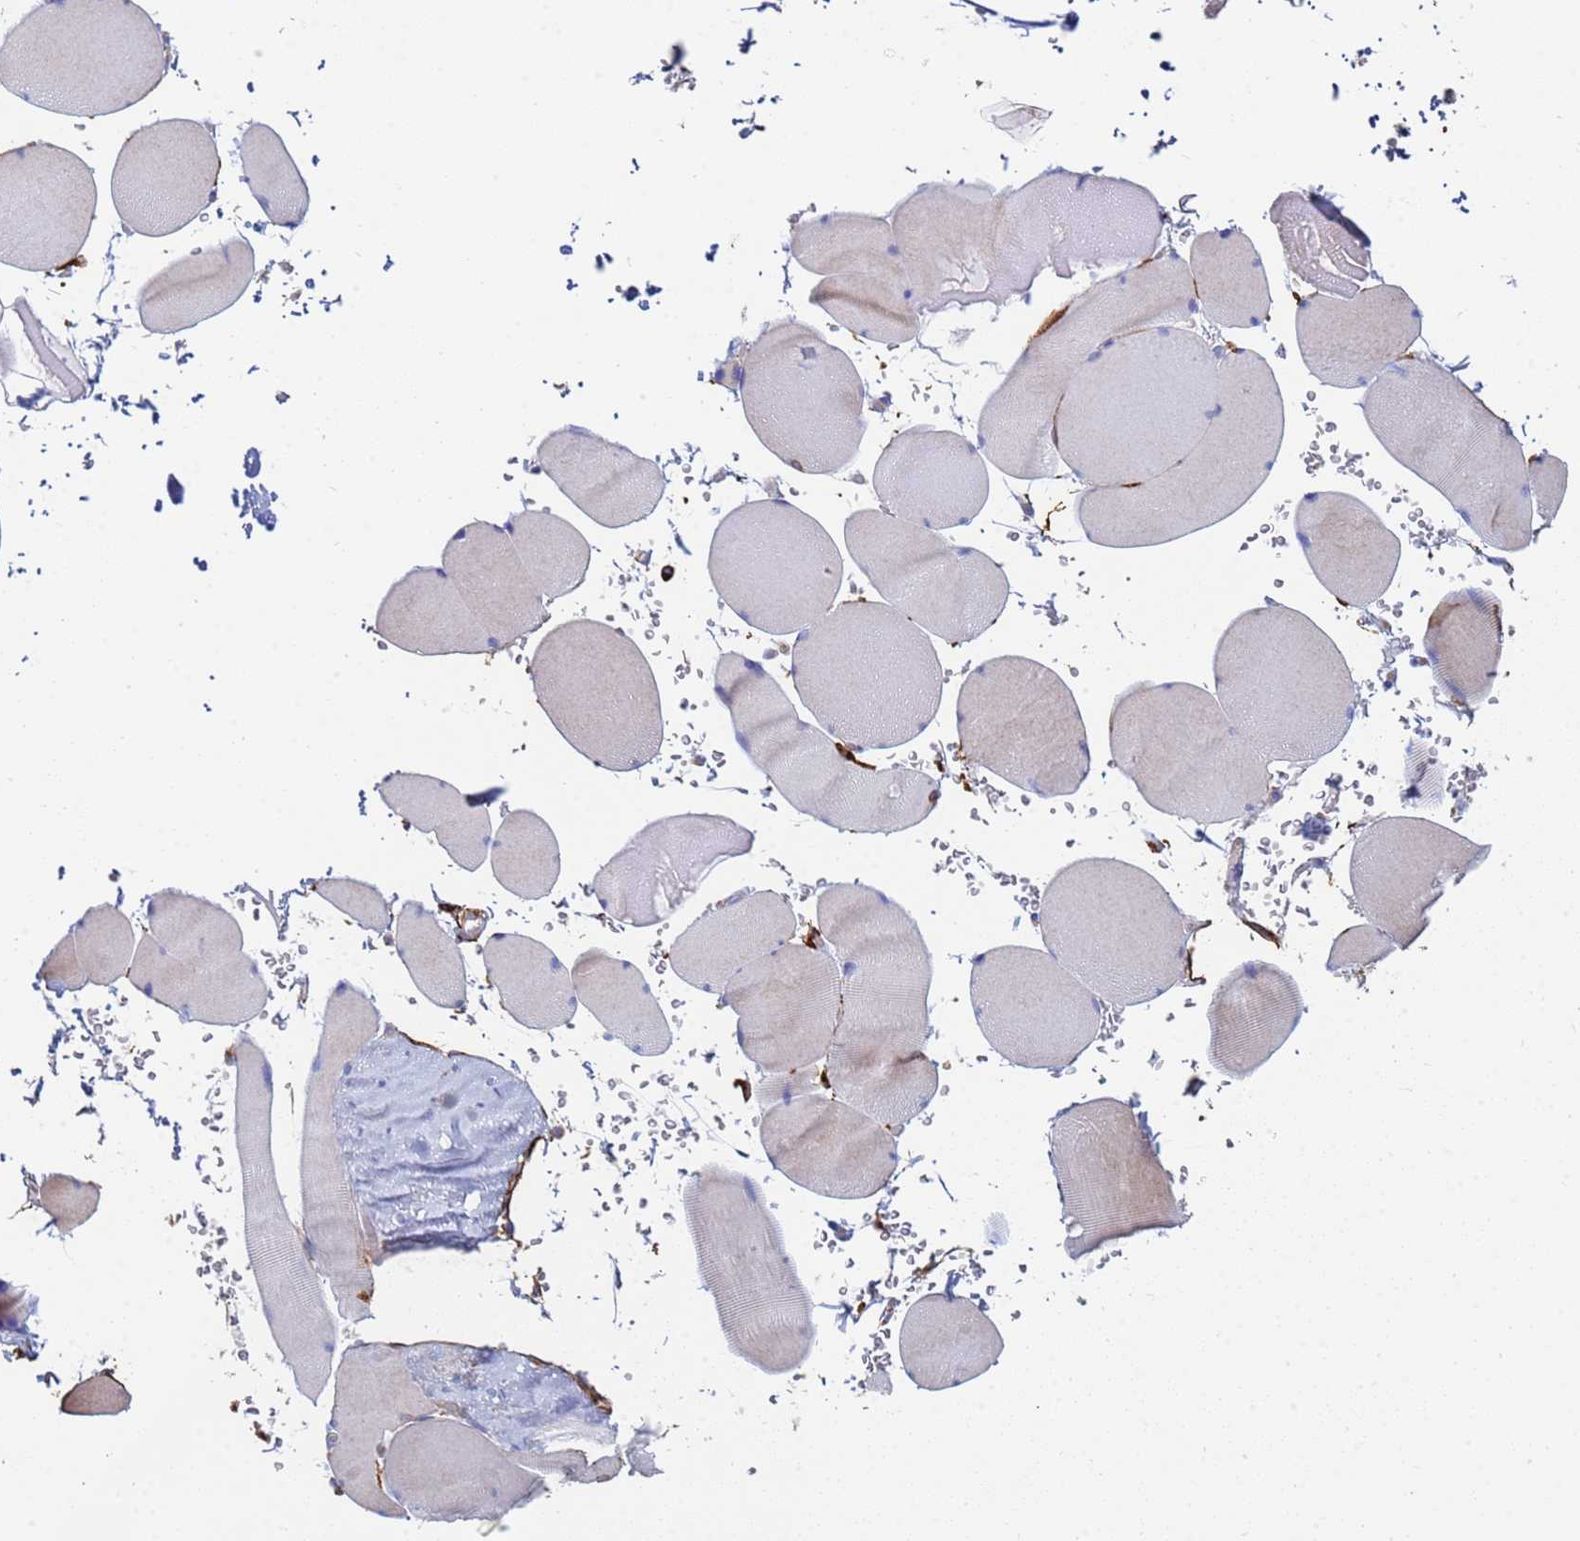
{"staining": {"intensity": "negative", "quantity": "none", "location": "none"}, "tissue": "skeletal muscle", "cell_type": "Myocytes", "image_type": "normal", "snomed": [{"axis": "morphology", "description": "Normal tissue, NOS"}, {"axis": "topography", "description": "Skeletal muscle"}, {"axis": "topography", "description": "Head-Neck"}], "caption": "A high-resolution photomicrograph shows immunohistochemistry staining of unremarkable skeletal muscle, which shows no significant expression in myocytes. (DAB (3,3'-diaminobenzidine) immunohistochemistry, high magnification).", "gene": "ABCA8", "patient": {"sex": "male", "age": 66}}